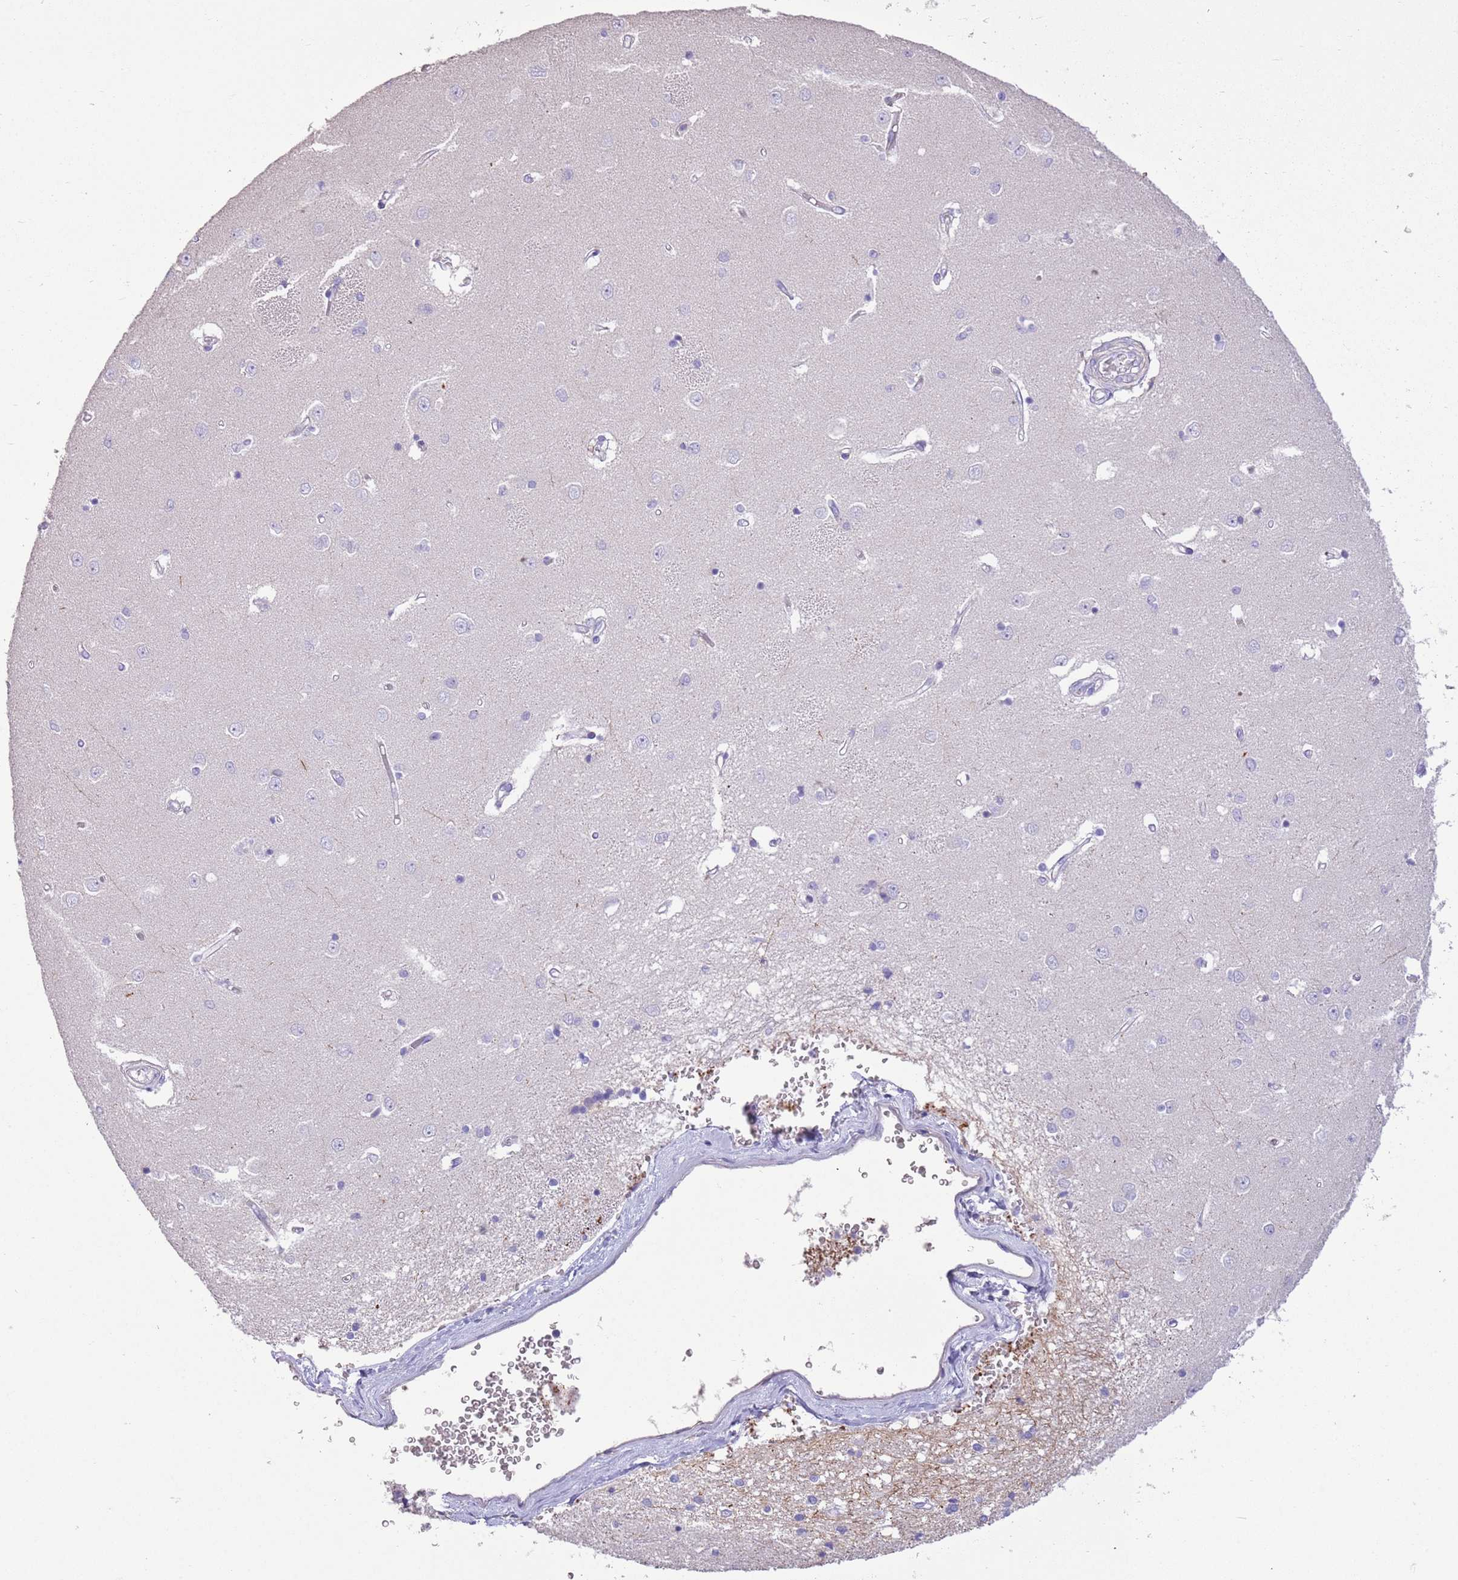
{"staining": {"intensity": "negative", "quantity": "none", "location": "none"}, "tissue": "caudate", "cell_type": "Glial cells", "image_type": "normal", "snomed": [{"axis": "morphology", "description": "Normal tissue, NOS"}, {"axis": "topography", "description": "Lateral ventricle wall"}], "caption": "Immunohistochemical staining of benign human caudate shows no significant expression in glial cells. (Immunohistochemistry (ihc), brightfield microscopy, high magnification).", "gene": "SFTPA1", "patient": {"sex": "male", "age": 37}}